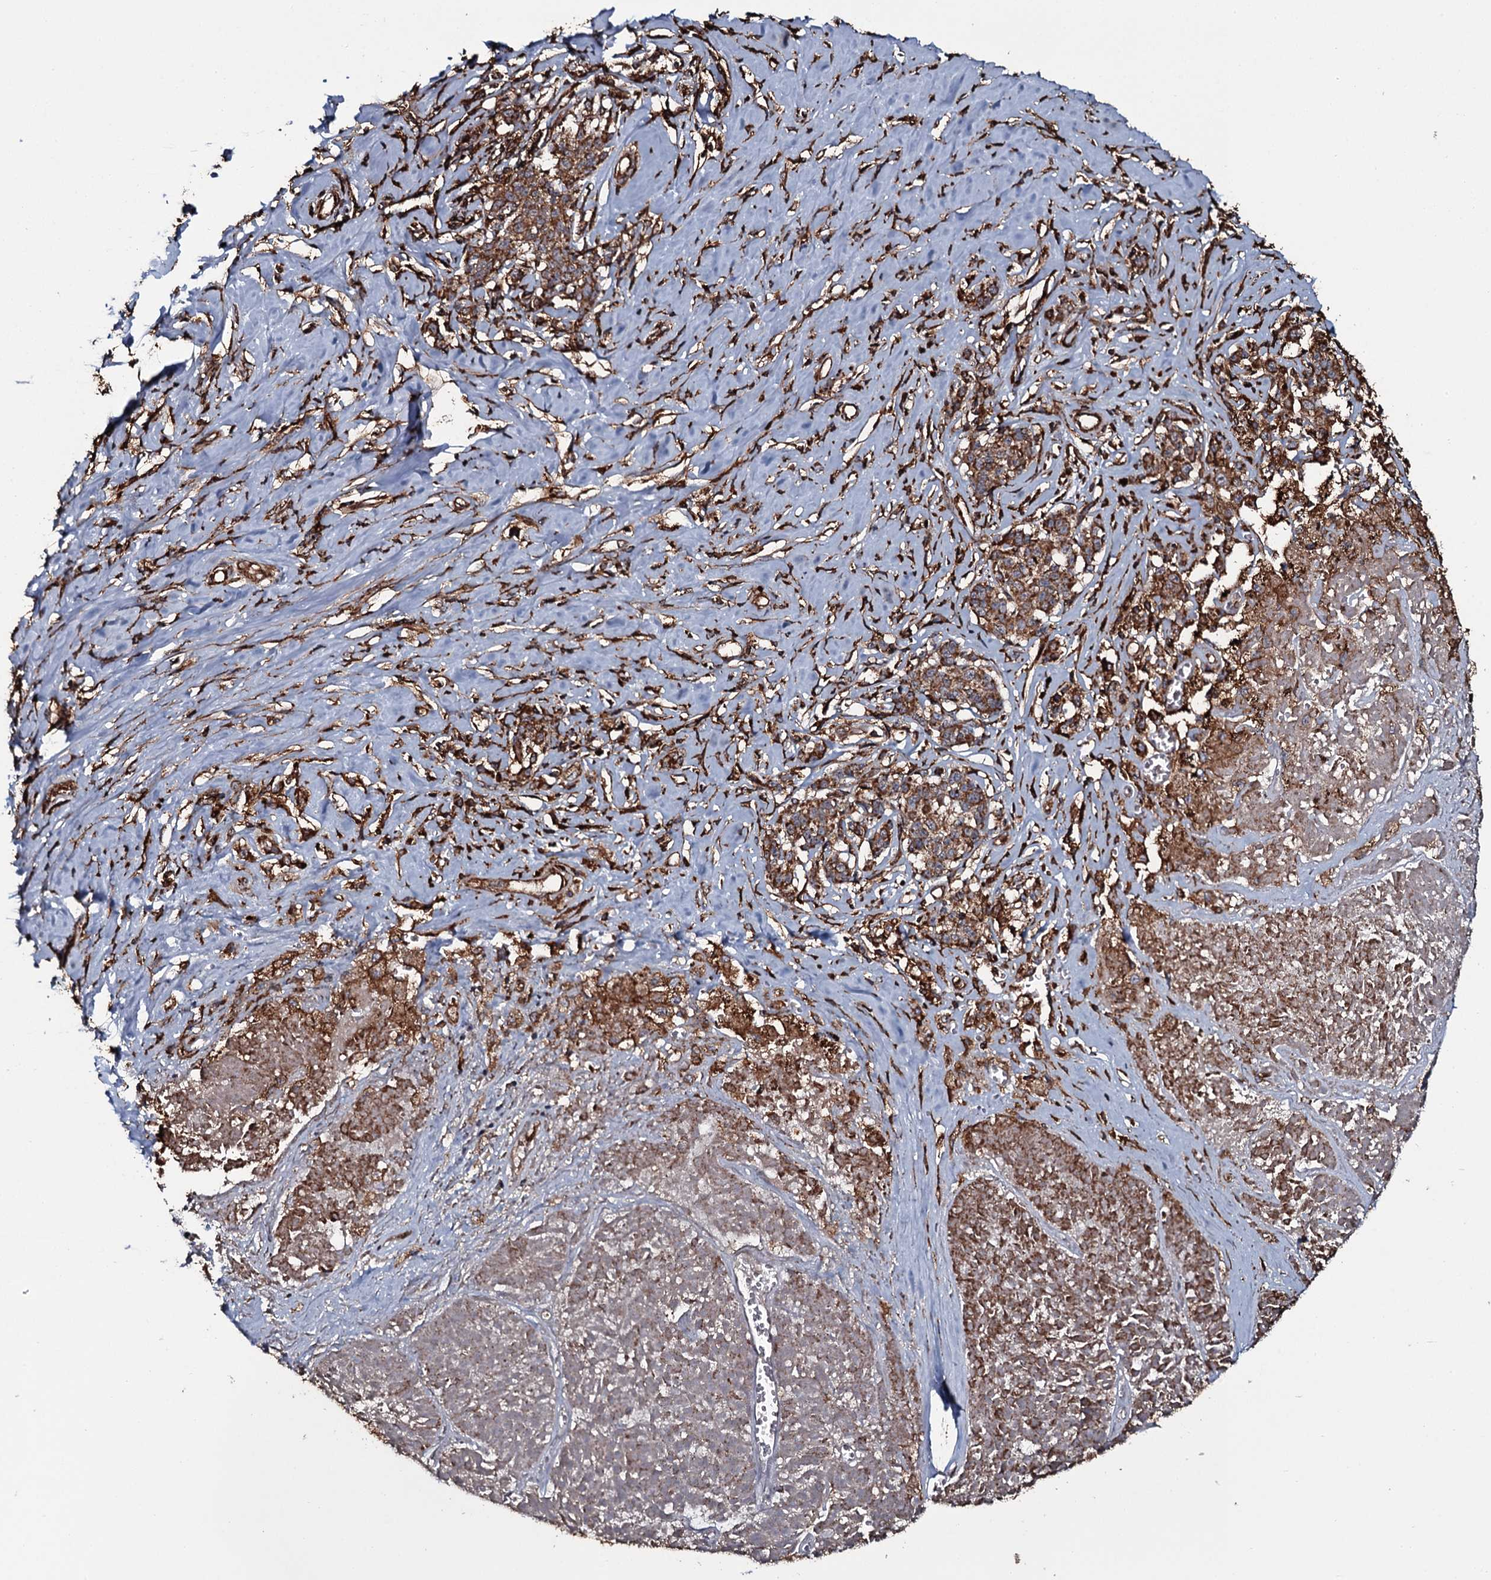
{"staining": {"intensity": "moderate", "quantity": ">75%", "location": "cytoplasmic/membranous"}, "tissue": "melanoma", "cell_type": "Tumor cells", "image_type": "cancer", "snomed": [{"axis": "morphology", "description": "Malignant melanoma, NOS"}, {"axis": "topography", "description": "Skin"}], "caption": "This image reveals immunohistochemistry staining of human malignant melanoma, with medium moderate cytoplasmic/membranous expression in about >75% of tumor cells.", "gene": "VWA8", "patient": {"sex": "female", "age": 72}}